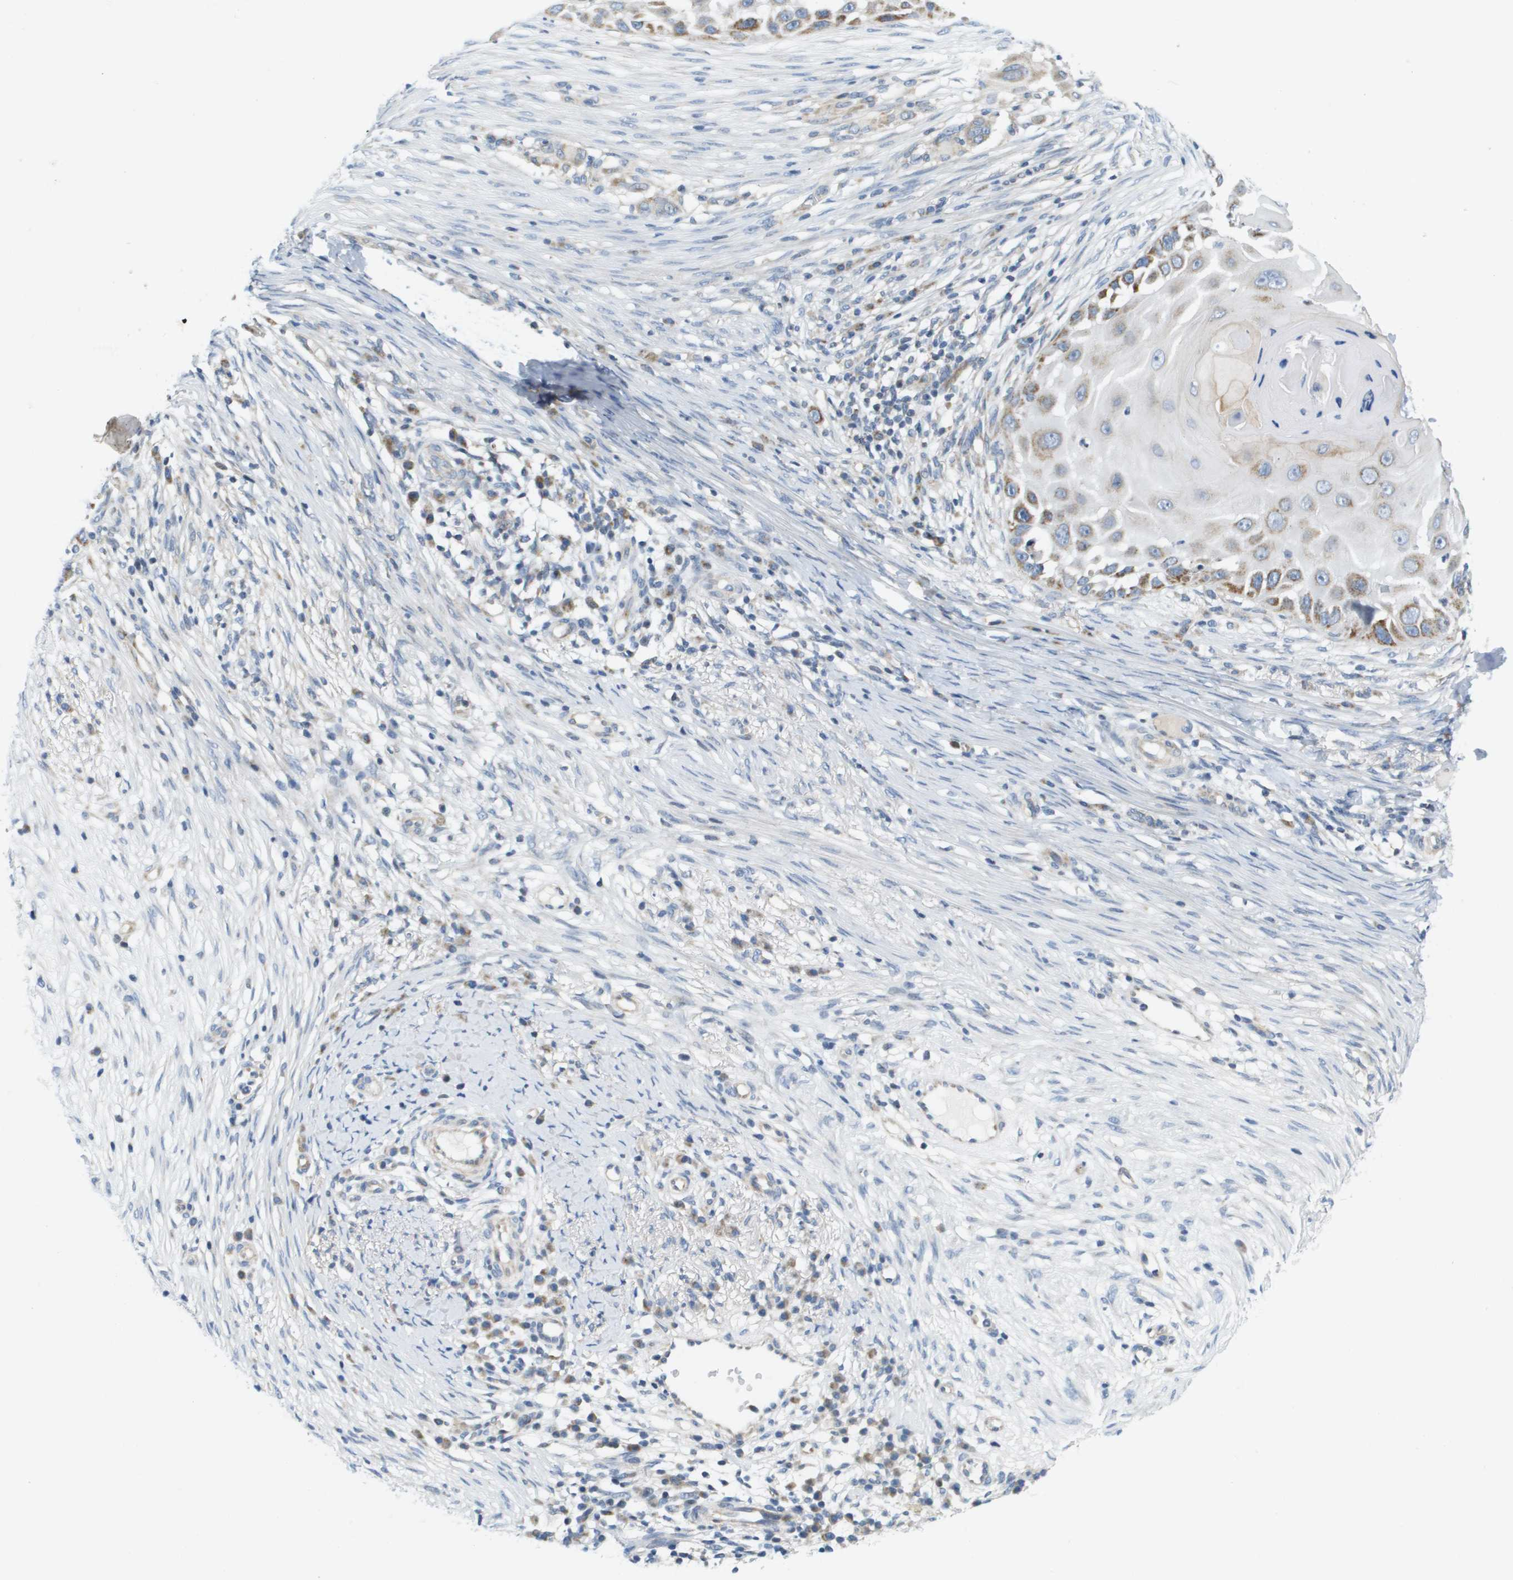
{"staining": {"intensity": "moderate", "quantity": "25%-75%", "location": "cytoplasmic/membranous"}, "tissue": "skin cancer", "cell_type": "Tumor cells", "image_type": "cancer", "snomed": [{"axis": "morphology", "description": "Squamous cell carcinoma, NOS"}, {"axis": "topography", "description": "Skin"}], "caption": "Skin cancer stained with a protein marker demonstrates moderate staining in tumor cells.", "gene": "KRT23", "patient": {"sex": "female", "age": 44}}